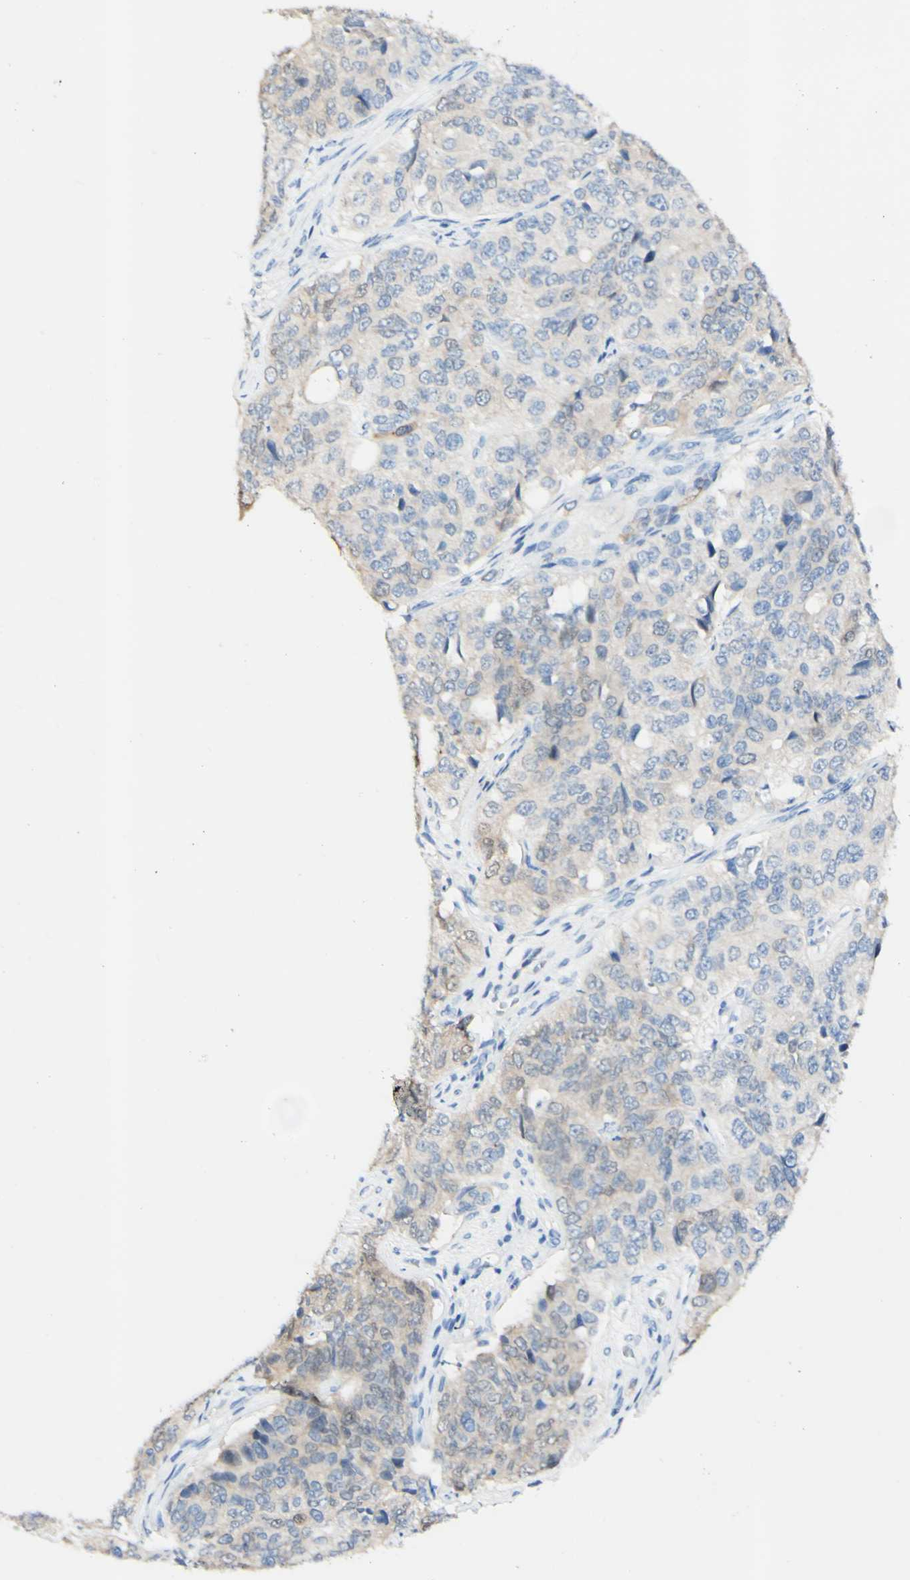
{"staining": {"intensity": "weak", "quantity": "<25%", "location": "cytoplasmic/membranous"}, "tissue": "ovarian cancer", "cell_type": "Tumor cells", "image_type": "cancer", "snomed": [{"axis": "morphology", "description": "Carcinoma, endometroid"}, {"axis": "topography", "description": "Ovary"}], "caption": "The micrograph reveals no significant expression in tumor cells of endometroid carcinoma (ovarian).", "gene": "FGF4", "patient": {"sex": "female", "age": 51}}